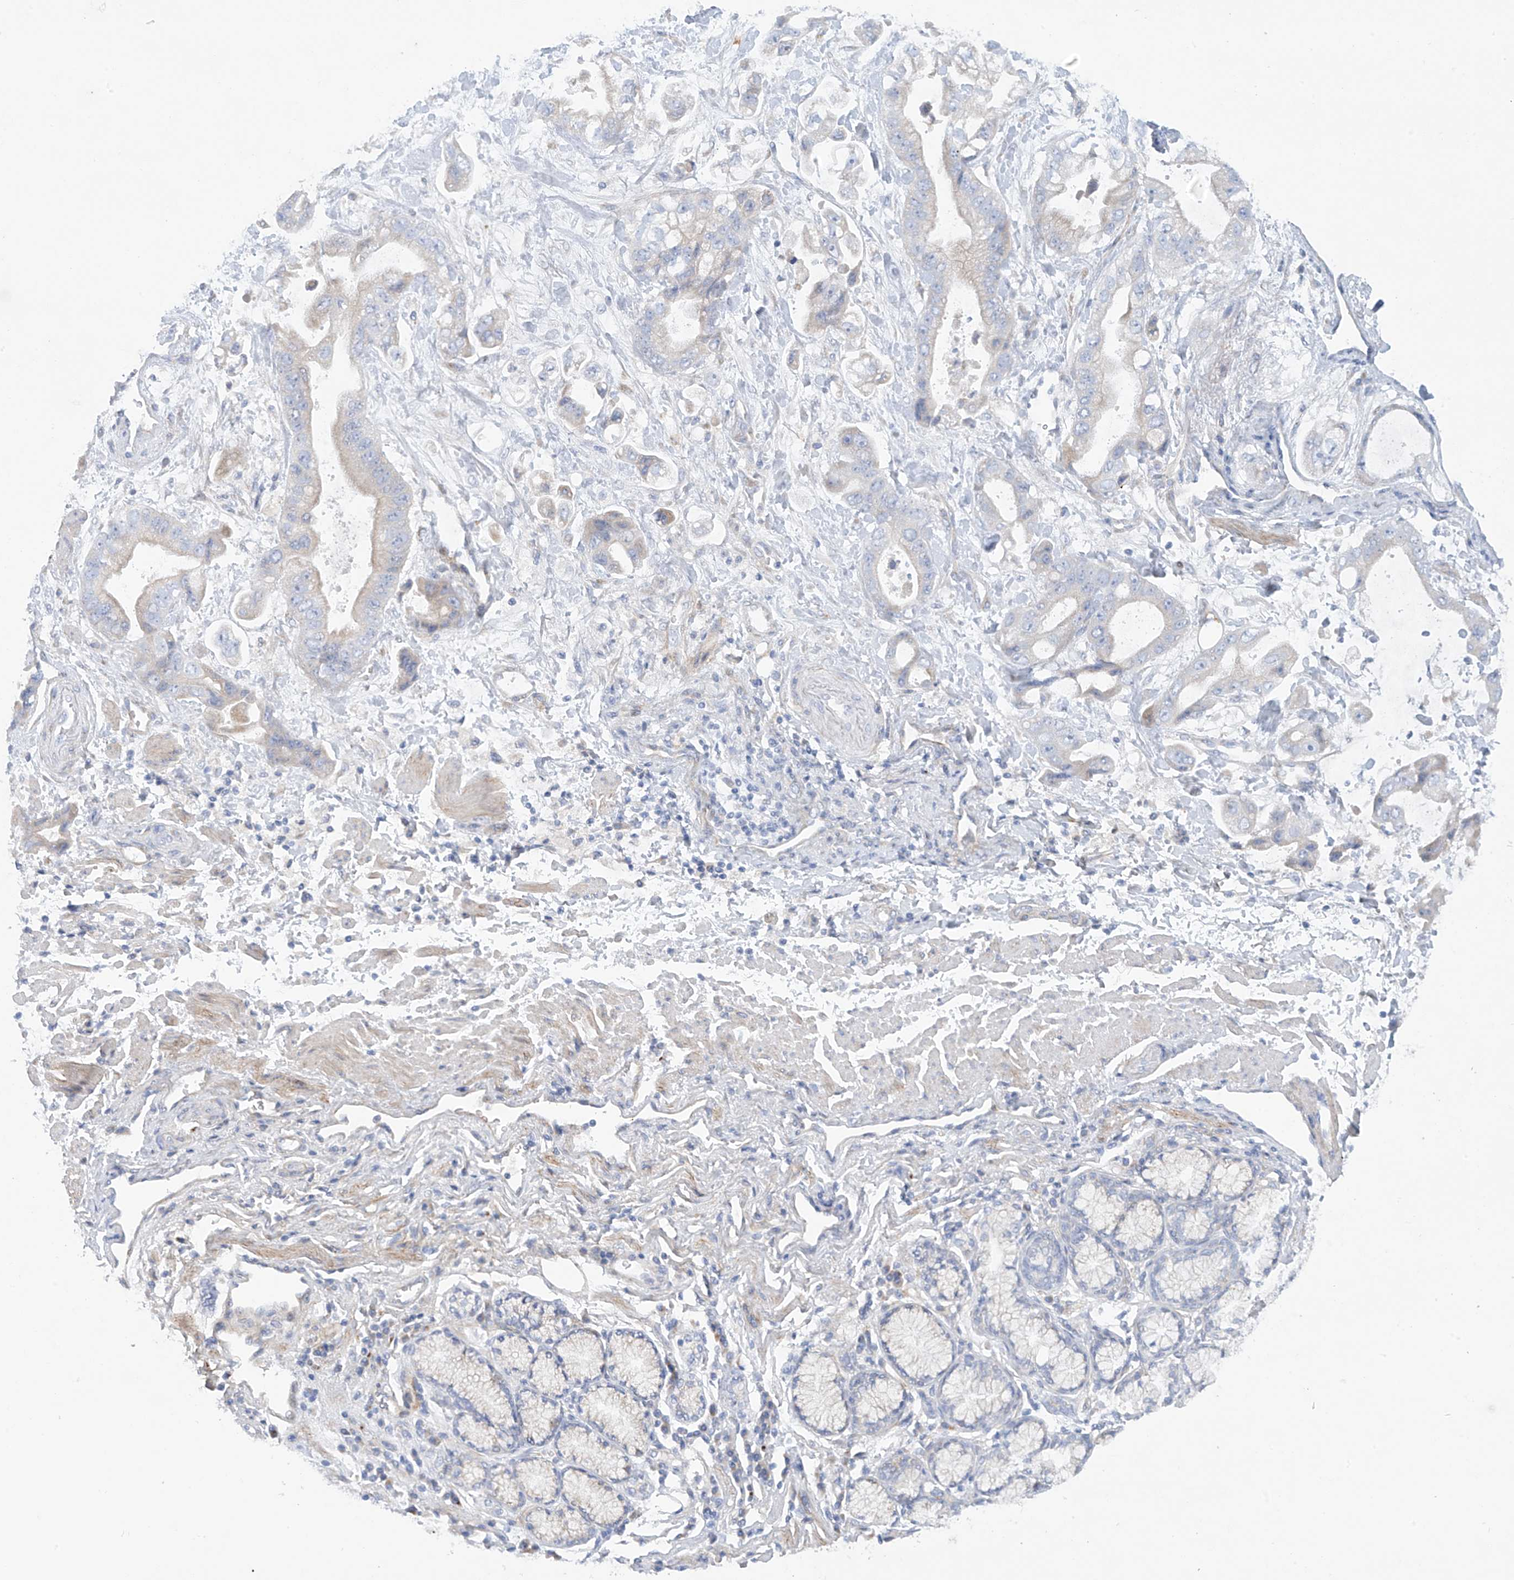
{"staining": {"intensity": "negative", "quantity": "none", "location": "none"}, "tissue": "stomach cancer", "cell_type": "Tumor cells", "image_type": "cancer", "snomed": [{"axis": "morphology", "description": "Adenocarcinoma, NOS"}, {"axis": "topography", "description": "Stomach"}], "caption": "Immunohistochemistry micrograph of neoplastic tissue: human stomach cancer (adenocarcinoma) stained with DAB reveals no significant protein staining in tumor cells. The staining is performed using DAB (3,3'-diaminobenzidine) brown chromogen with nuclei counter-stained in using hematoxylin.", "gene": "TRMT2B", "patient": {"sex": "male", "age": 62}}